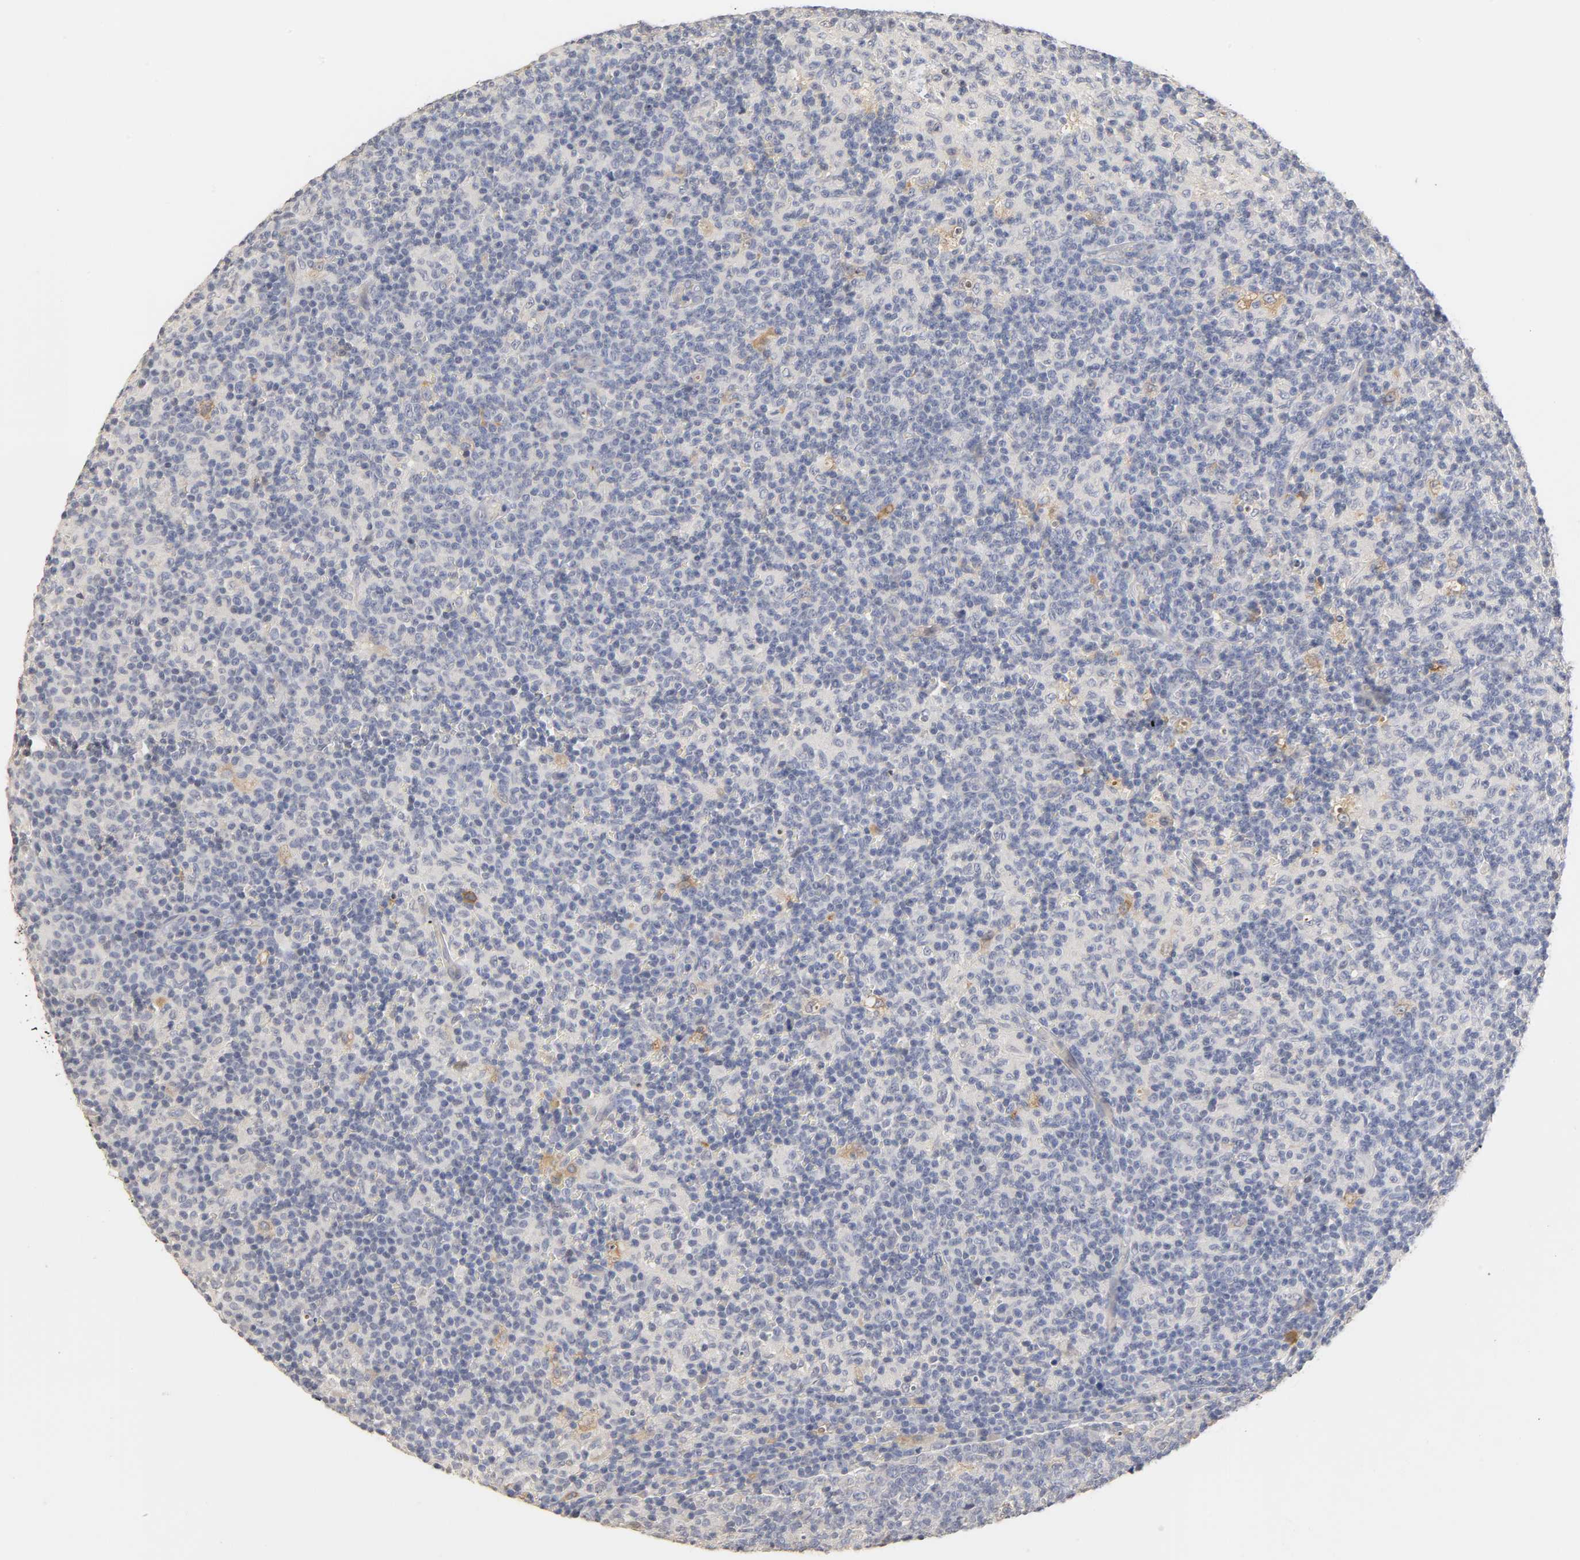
{"staining": {"intensity": "weak", "quantity": "<25%", "location": "cytoplasmic/membranous"}, "tissue": "lymph node", "cell_type": "Germinal center cells", "image_type": "normal", "snomed": [{"axis": "morphology", "description": "Normal tissue, NOS"}, {"axis": "morphology", "description": "Inflammation, NOS"}, {"axis": "topography", "description": "Lymph node"}], "caption": "Immunohistochemistry histopathology image of unremarkable lymph node stained for a protein (brown), which demonstrates no staining in germinal center cells. (Immunohistochemistry (ihc), brightfield microscopy, high magnification).", "gene": "OVOL1", "patient": {"sex": "male", "age": 55}}